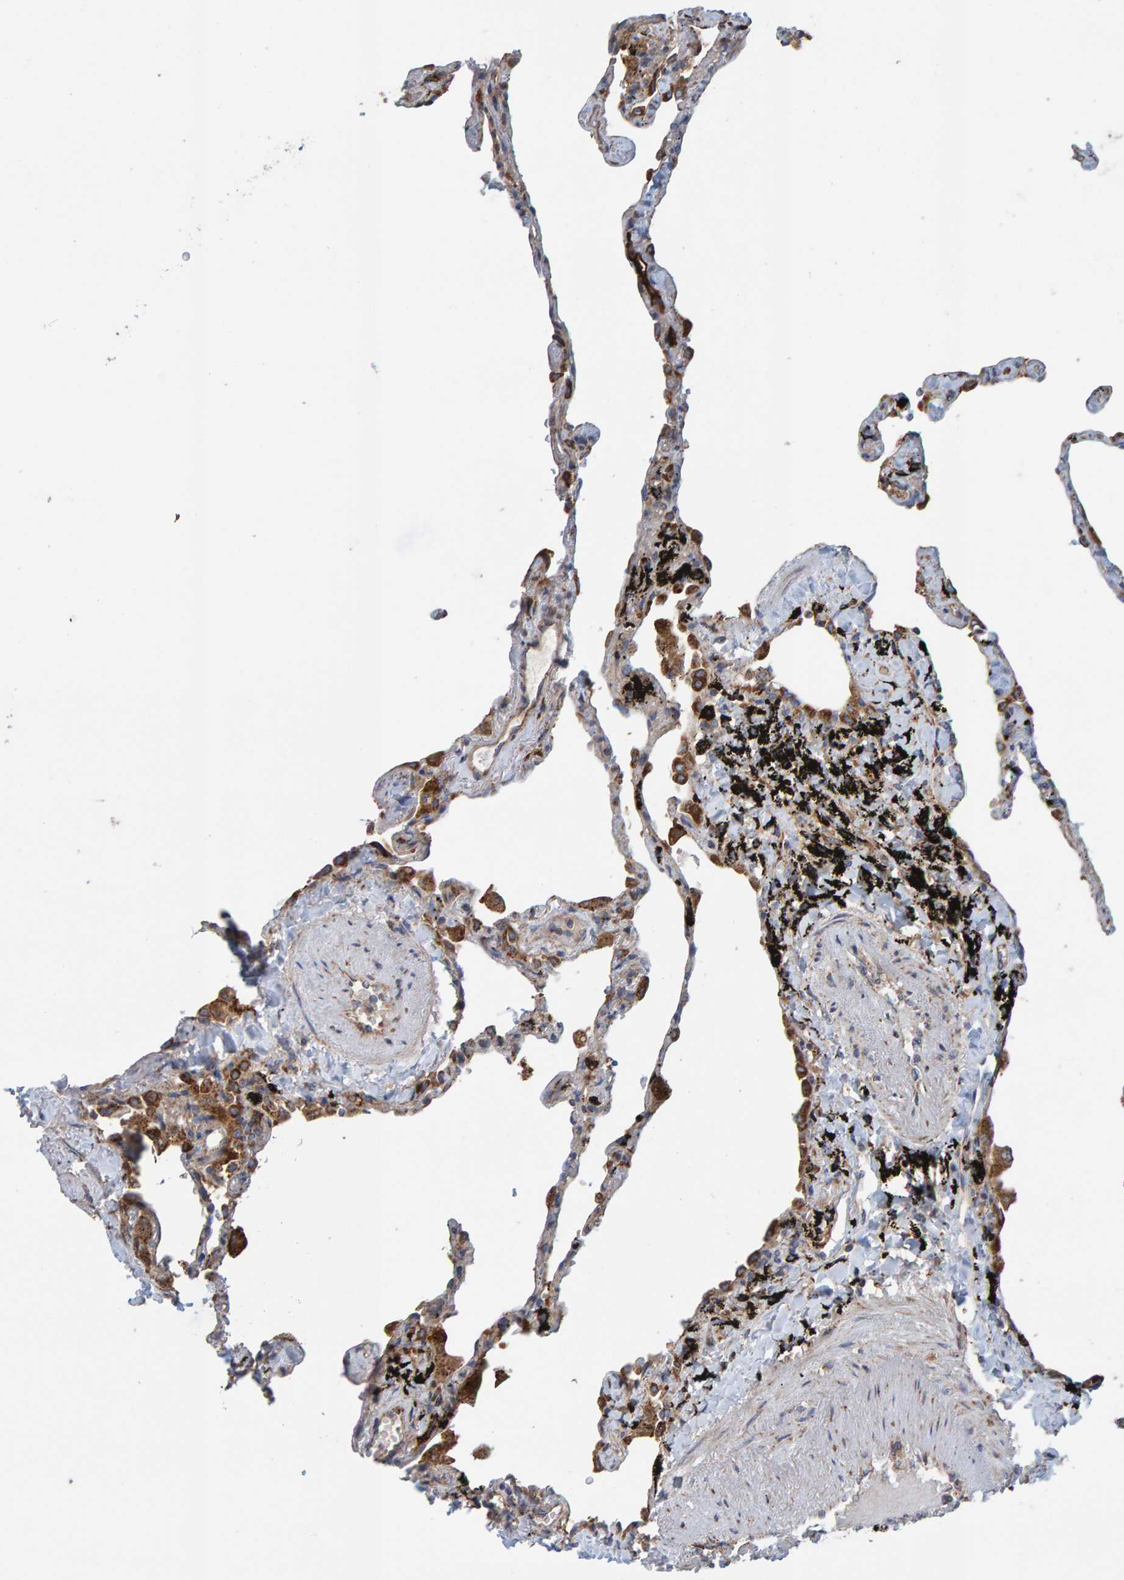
{"staining": {"intensity": "moderate", "quantity": "<25%", "location": "cytoplasmic/membranous"}, "tissue": "lung", "cell_type": "Alveolar cells", "image_type": "normal", "snomed": [{"axis": "morphology", "description": "Normal tissue, NOS"}, {"axis": "topography", "description": "Lung"}], "caption": "Moderate cytoplasmic/membranous staining is seen in approximately <25% of alveolar cells in benign lung.", "gene": "MRPL45", "patient": {"sex": "male", "age": 59}}